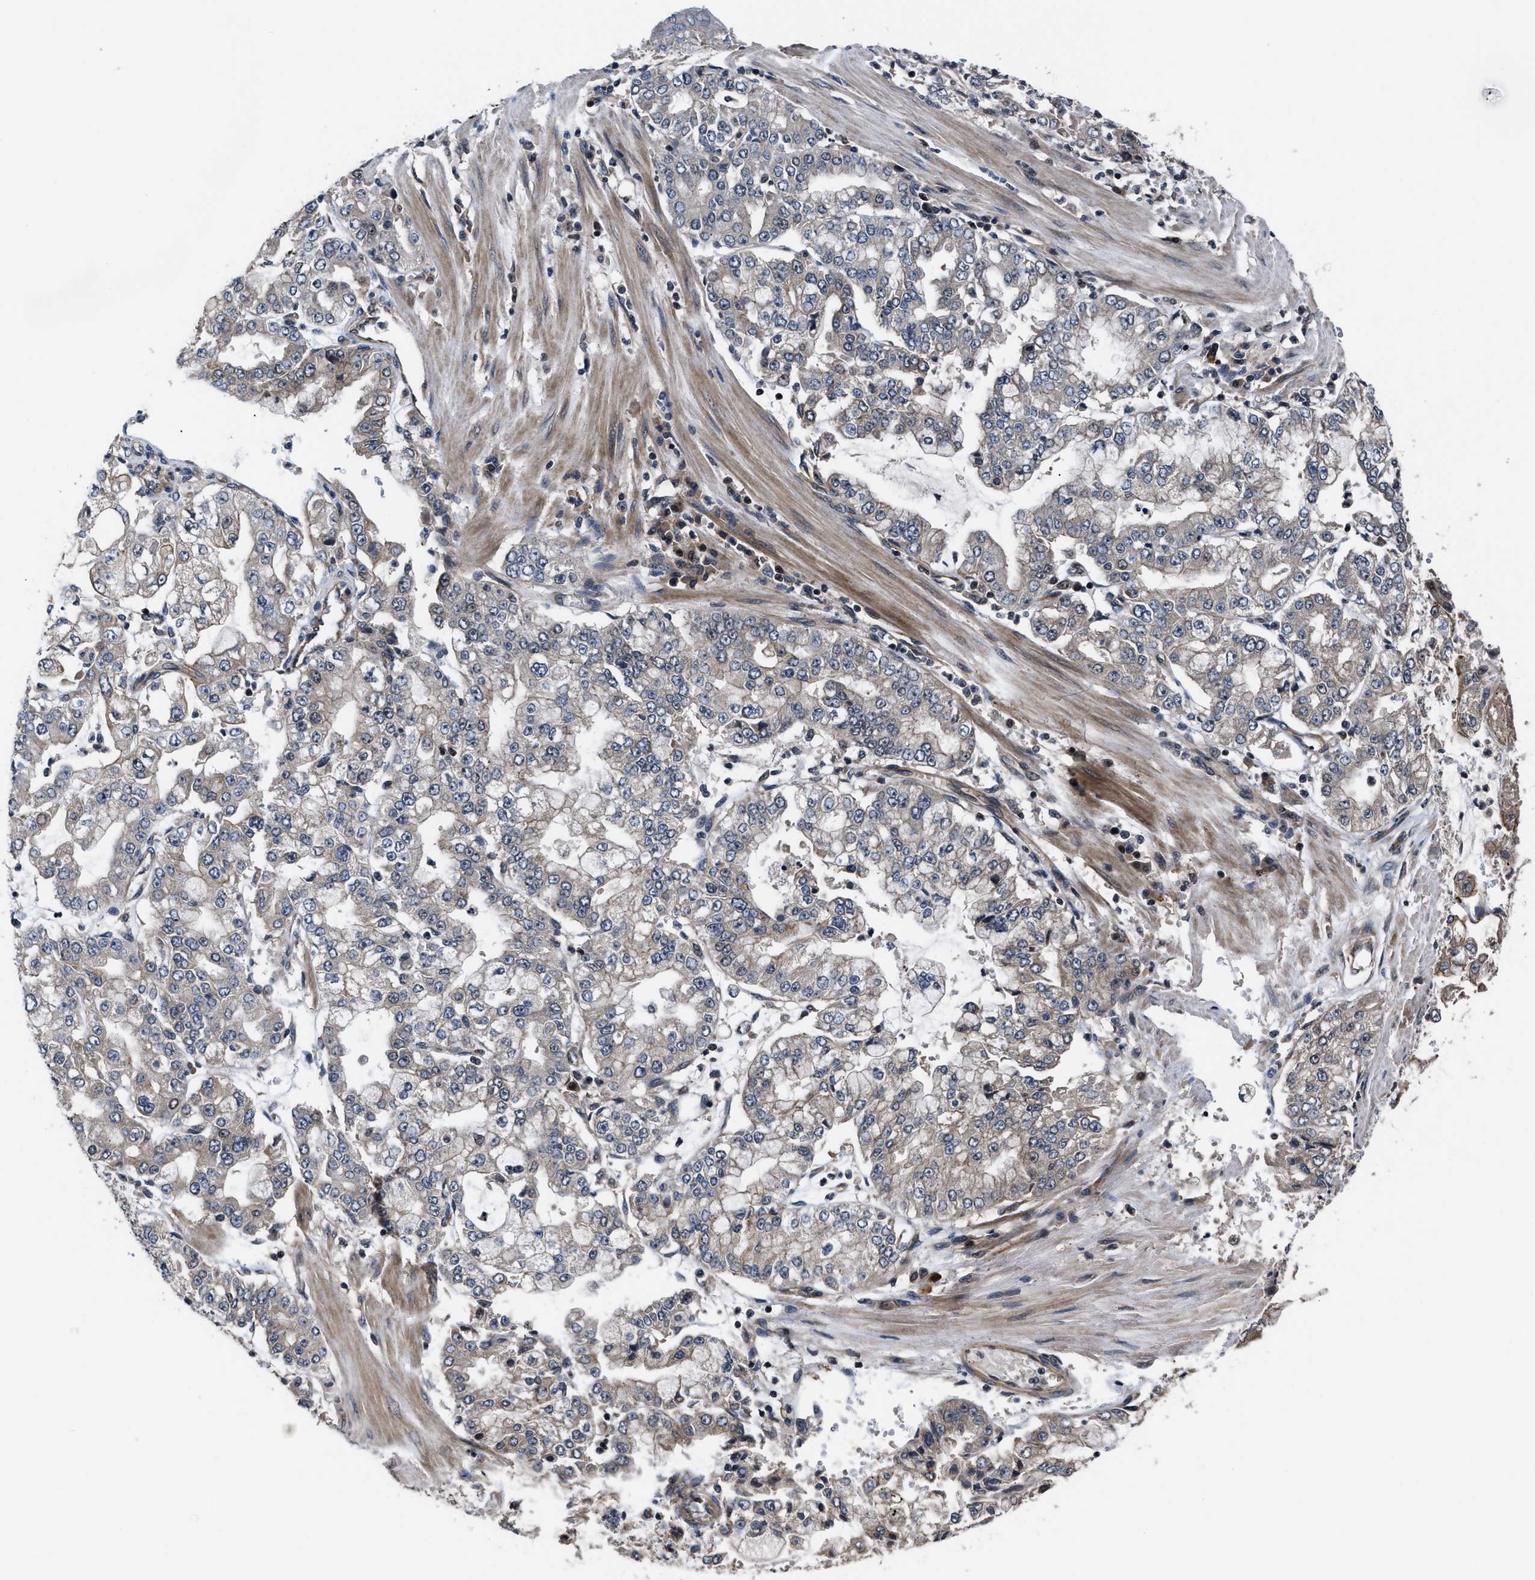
{"staining": {"intensity": "weak", "quantity": "25%-75%", "location": "cytoplasmic/membranous"}, "tissue": "stomach cancer", "cell_type": "Tumor cells", "image_type": "cancer", "snomed": [{"axis": "morphology", "description": "Adenocarcinoma, NOS"}, {"axis": "topography", "description": "Stomach"}], "caption": "A photomicrograph of stomach cancer (adenocarcinoma) stained for a protein exhibits weak cytoplasmic/membranous brown staining in tumor cells.", "gene": "DNAJC14", "patient": {"sex": "male", "age": 76}}